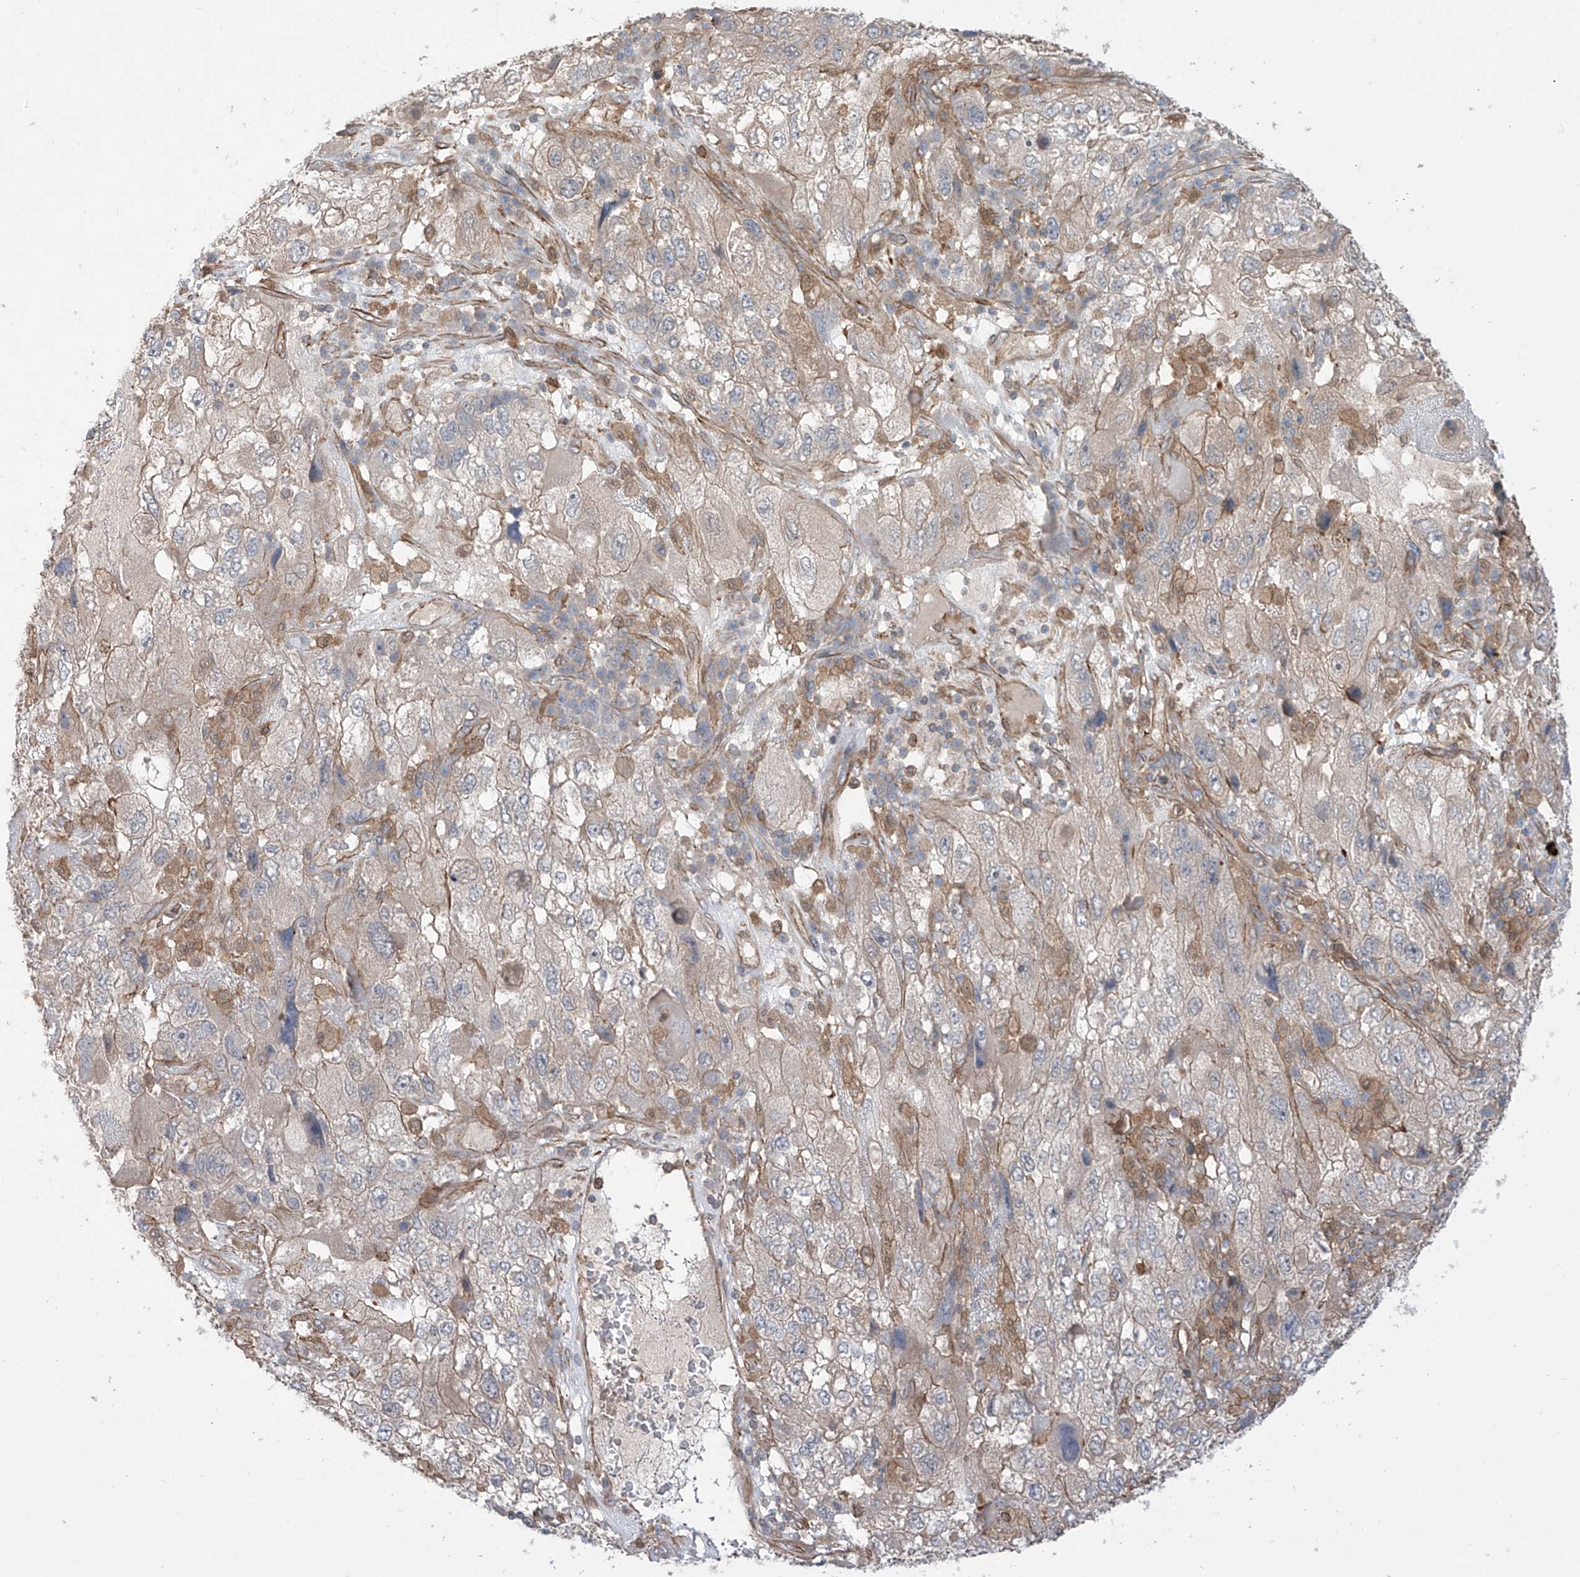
{"staining": {"intensity": "weak", "quantity": "<25%", "location": "cytoplasmic/membranous"}, "tissue": "endometrial cancer", "cell_type": "Tumor cells", "image_type": "cancer", "snomed": [{"axis": "morphology", "description": "Adenocarcinoma, NOS"}, {"axis": "topography", "description": "Endometrium"}], "caption": "Tumor cells are negative for protein expression in human endometrial cancer.", "gene": "TRMU", "patient": {"sex": "female", "age": 49}}